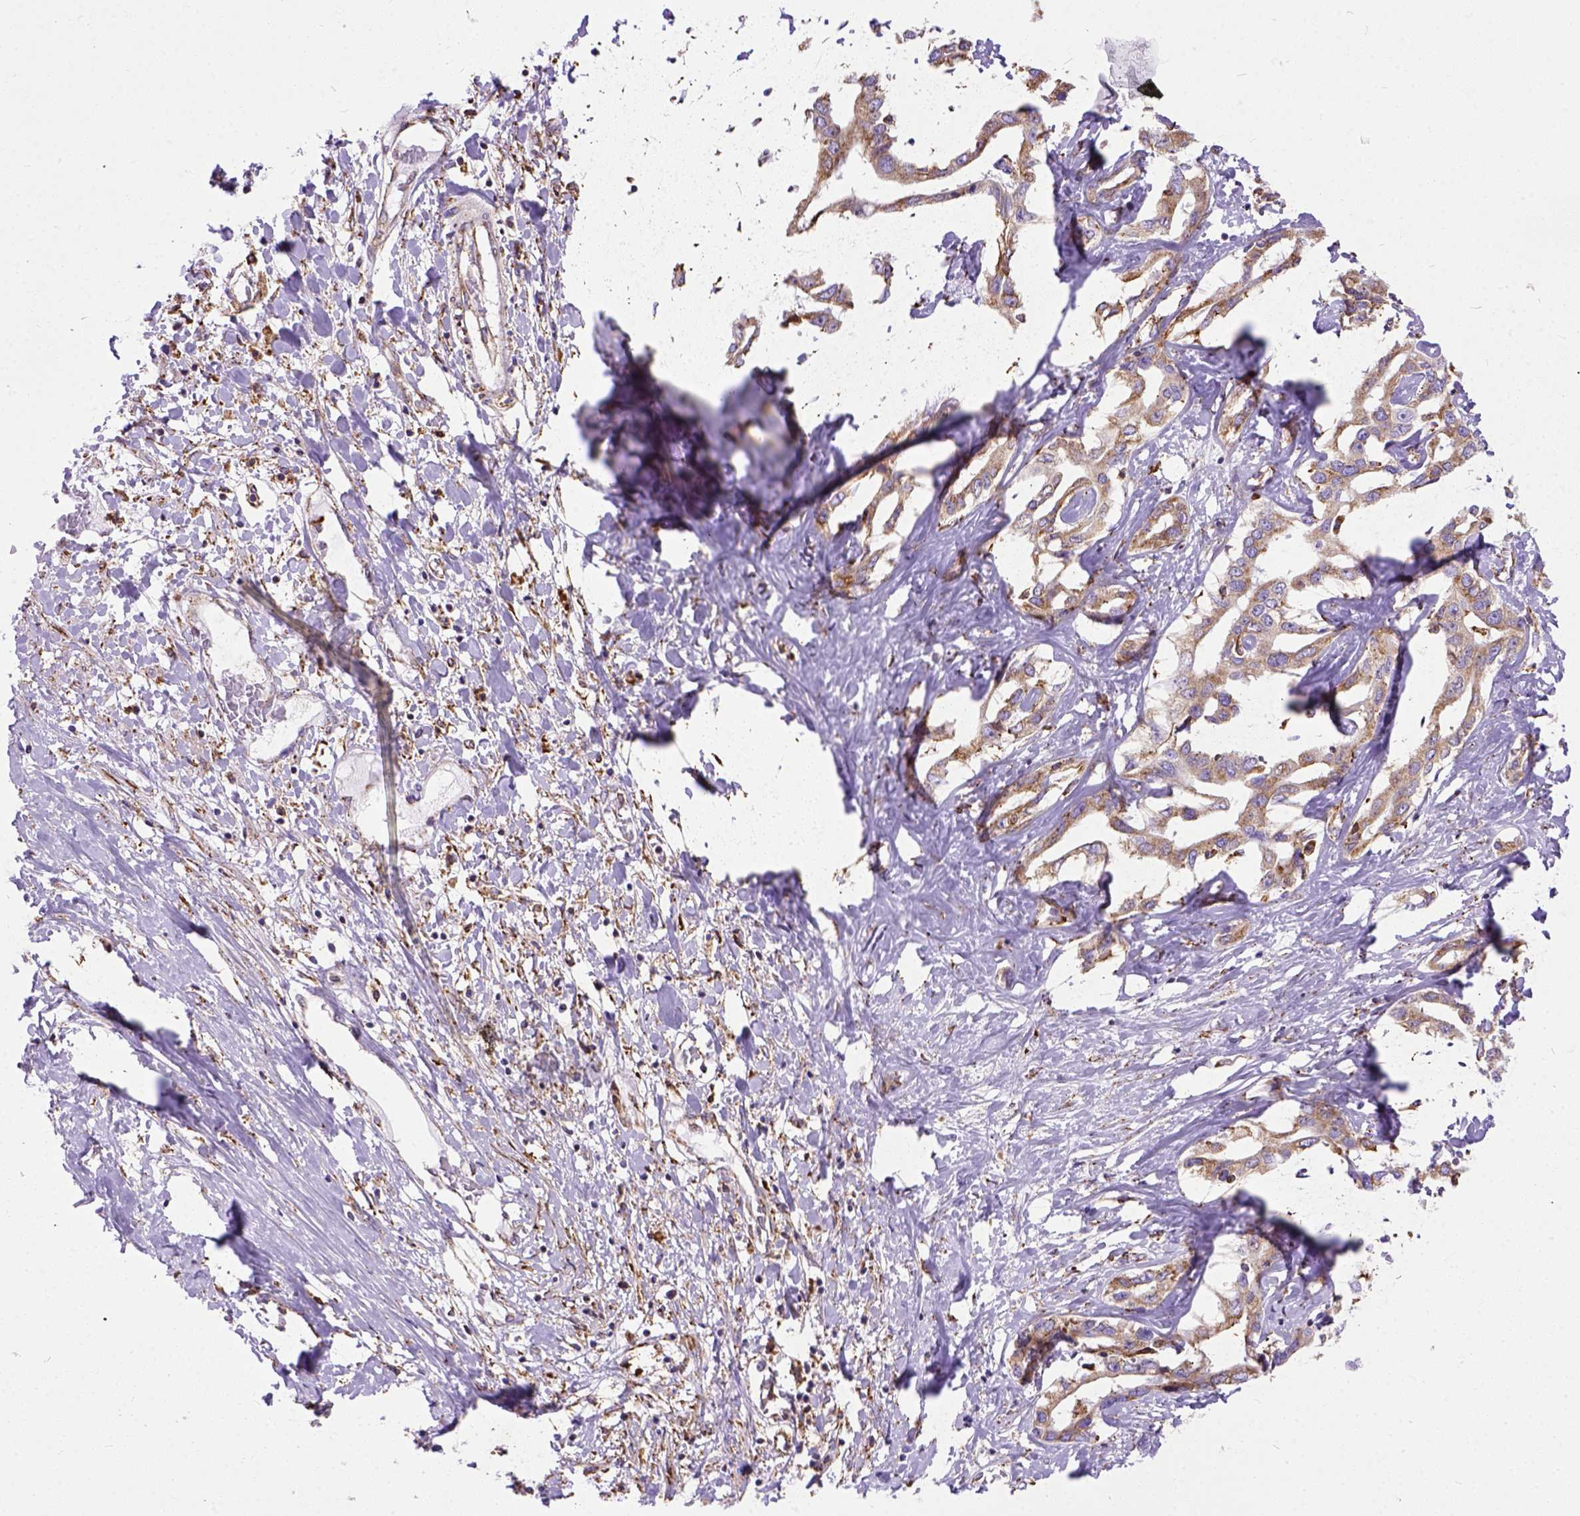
{"staining": {"intensity": "moderate", "quantity": ">75%", "location": "cytoplasmic/membranous"}, "tissue": "liver cancer", "cell_type": "Tumor cells", "image_type": "cancer", "snomed": [{"axis": "morphology", "description": "Cholangiocarcinoma"}, {"axis": "topography", "description": "Liver"}], "caption": "Cholangiocarcinoma (liver) stained with a brown dye reveals moderate cytoplasmic/membranous positive positivity in approximately >75% of tumor cells.", "gene": "PLK4", "patient": {"sex": "male", "age": 59}}